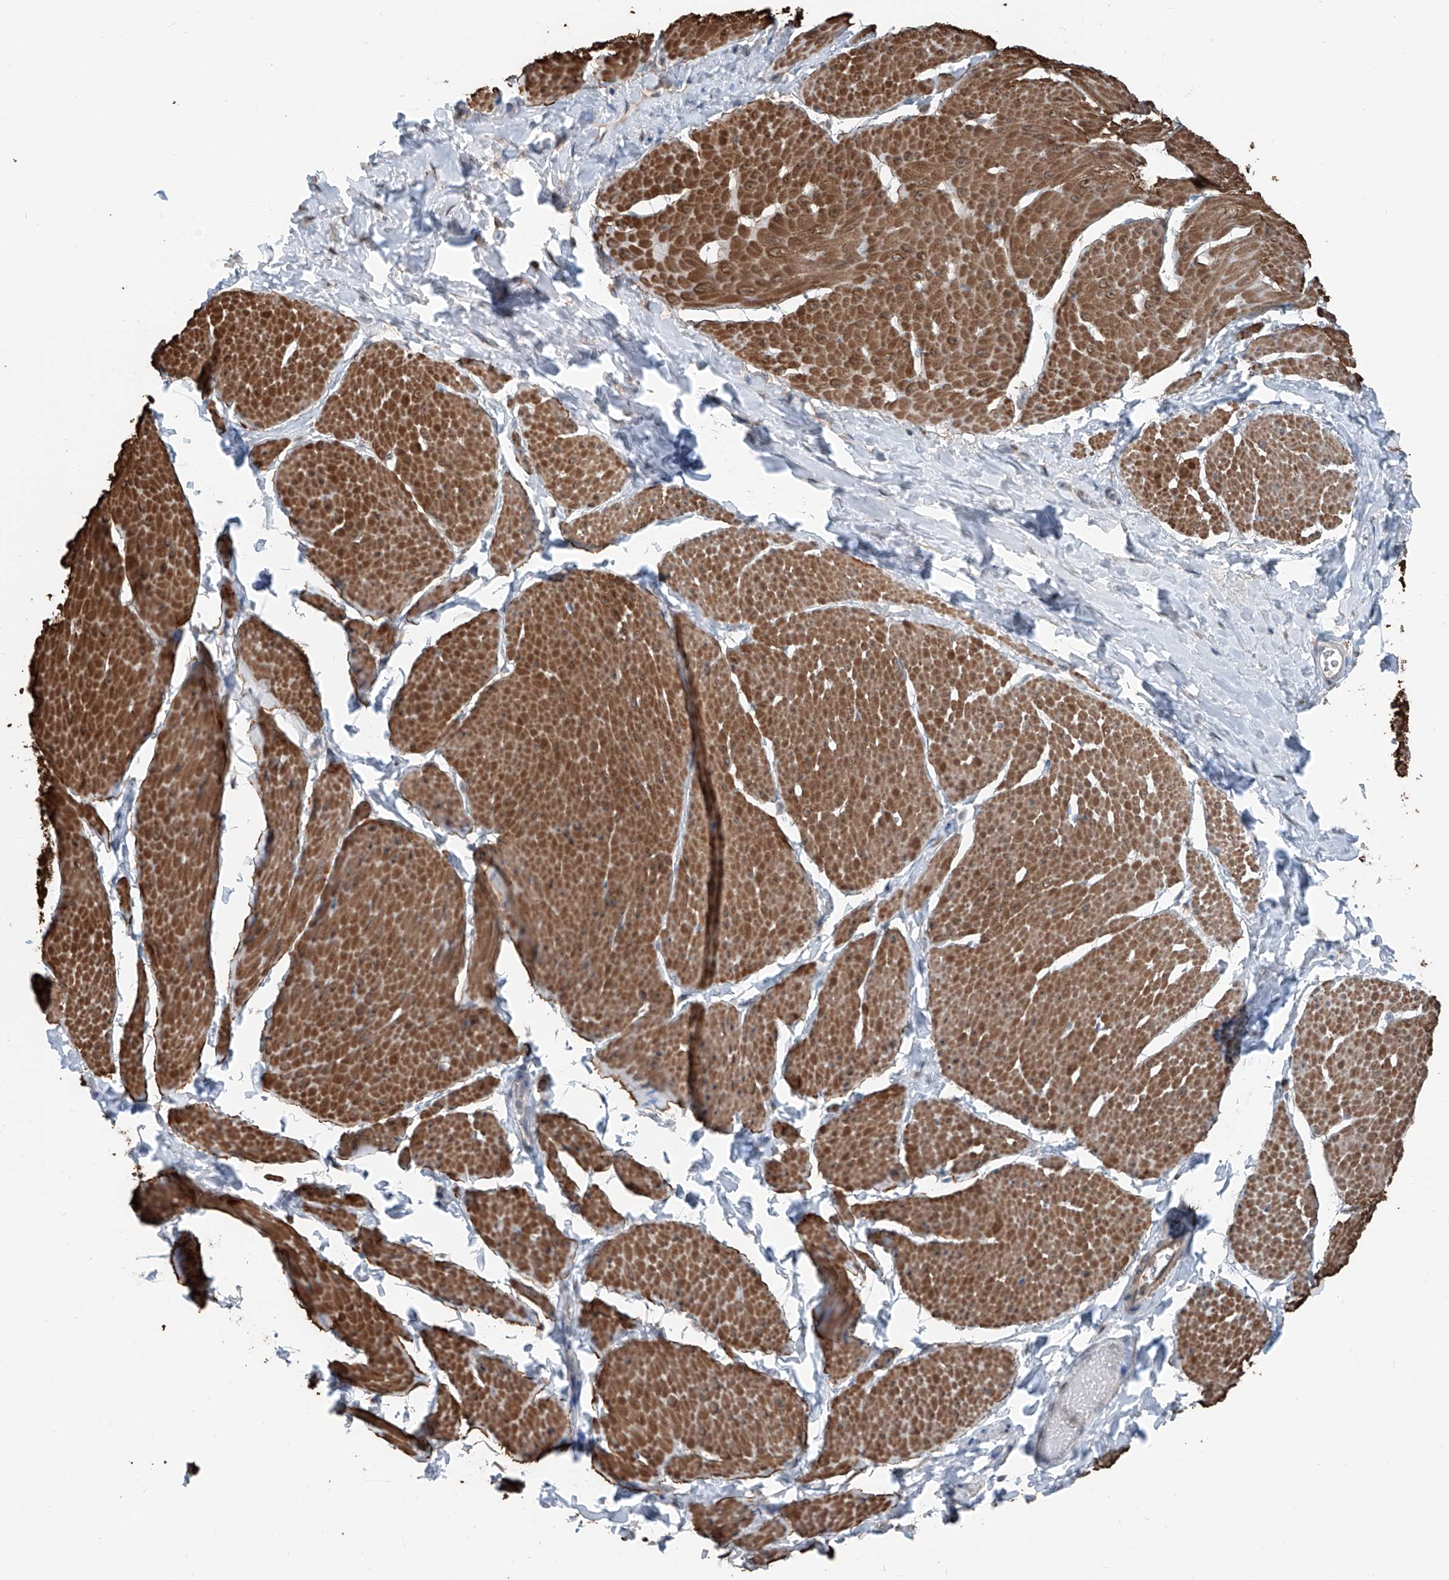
{"staining": {"intensity": "strong", "quantity": ">75%", "location": "cytoplasmic/membranous"}, "tissue": "smooth muscle", "cell_type": "Smooth muscle cells", "image_type": "normal", "snomed": [{"axis": "morphology", "description": "Urothelial carcinoma, High grade"}, {"axis": "topography", "description": "Urinary bladder"}], "caption": "The histopathology image displays staining of normal smooth muscle, revealing strong cytoplasmic/membranous protein staining (brown color) within smooth muscle cells. Ihc stains the protein in brown and the nuclei are stained blue.", "gene": "HSPA6", "patient": {"sex": "male", "age": 46}}